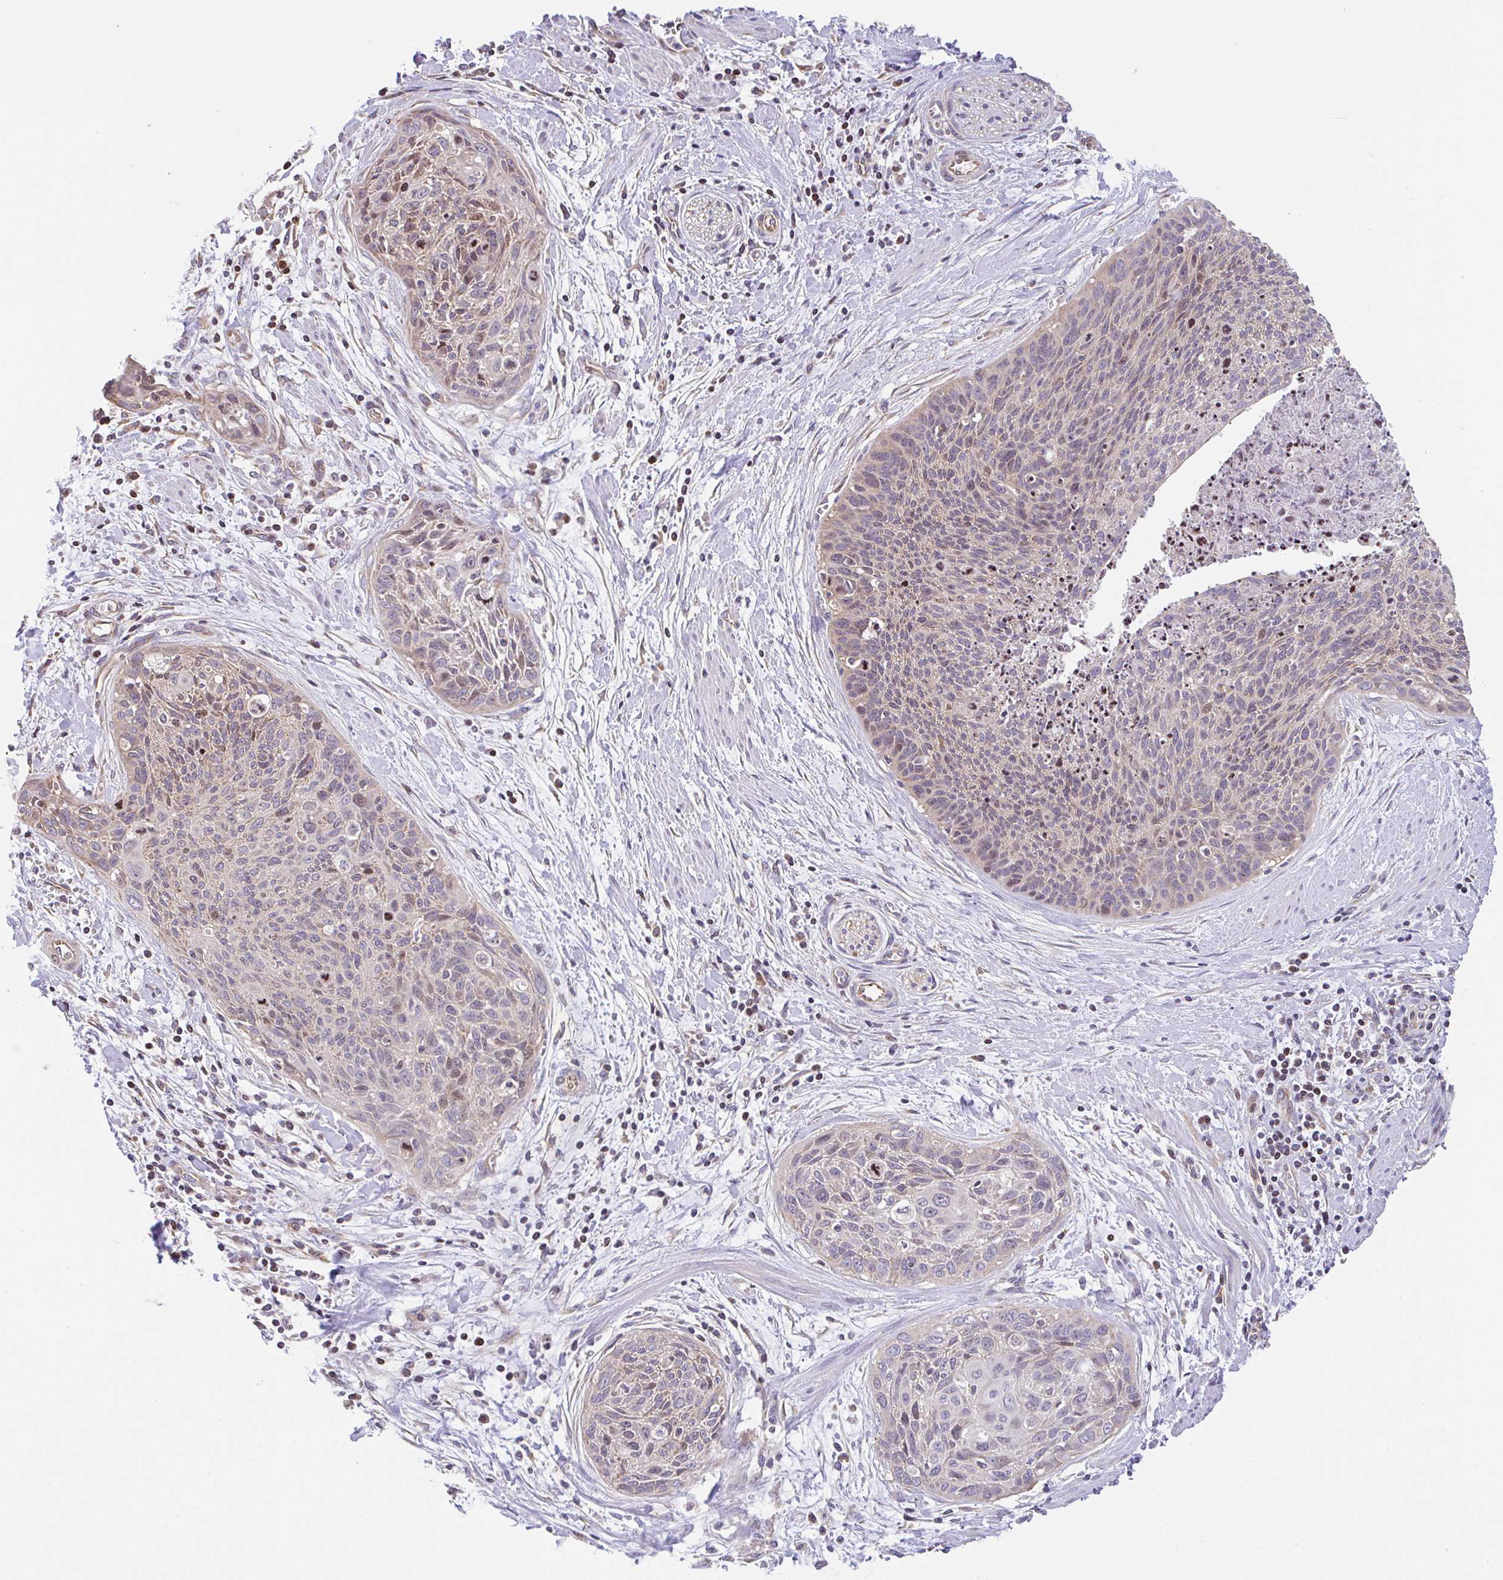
{"staining": {"intensity": "weak", "quantity": "<25%", "location": "cytoplasmic/membranous,nuclear"}, "tissue": "cervical cancer", "cell_type": "Tumor cells", "image_type": "cancer", "snomed": [{"axis": "morphology", "description": "Squamous cell carcinoma, NOS"}, {"axis": "topography", "description": "Cervix"}], "caption": "This histopathology image is of squamous cell carcinoma (cervical) stained with immunohistochemistry (IHC) to label a protein in brown with the nuclei are counter-stained blue. There is no staining in tumor cells.", "gene": "FIGNL1", "patient": {"sex": "female", "age": 55}}